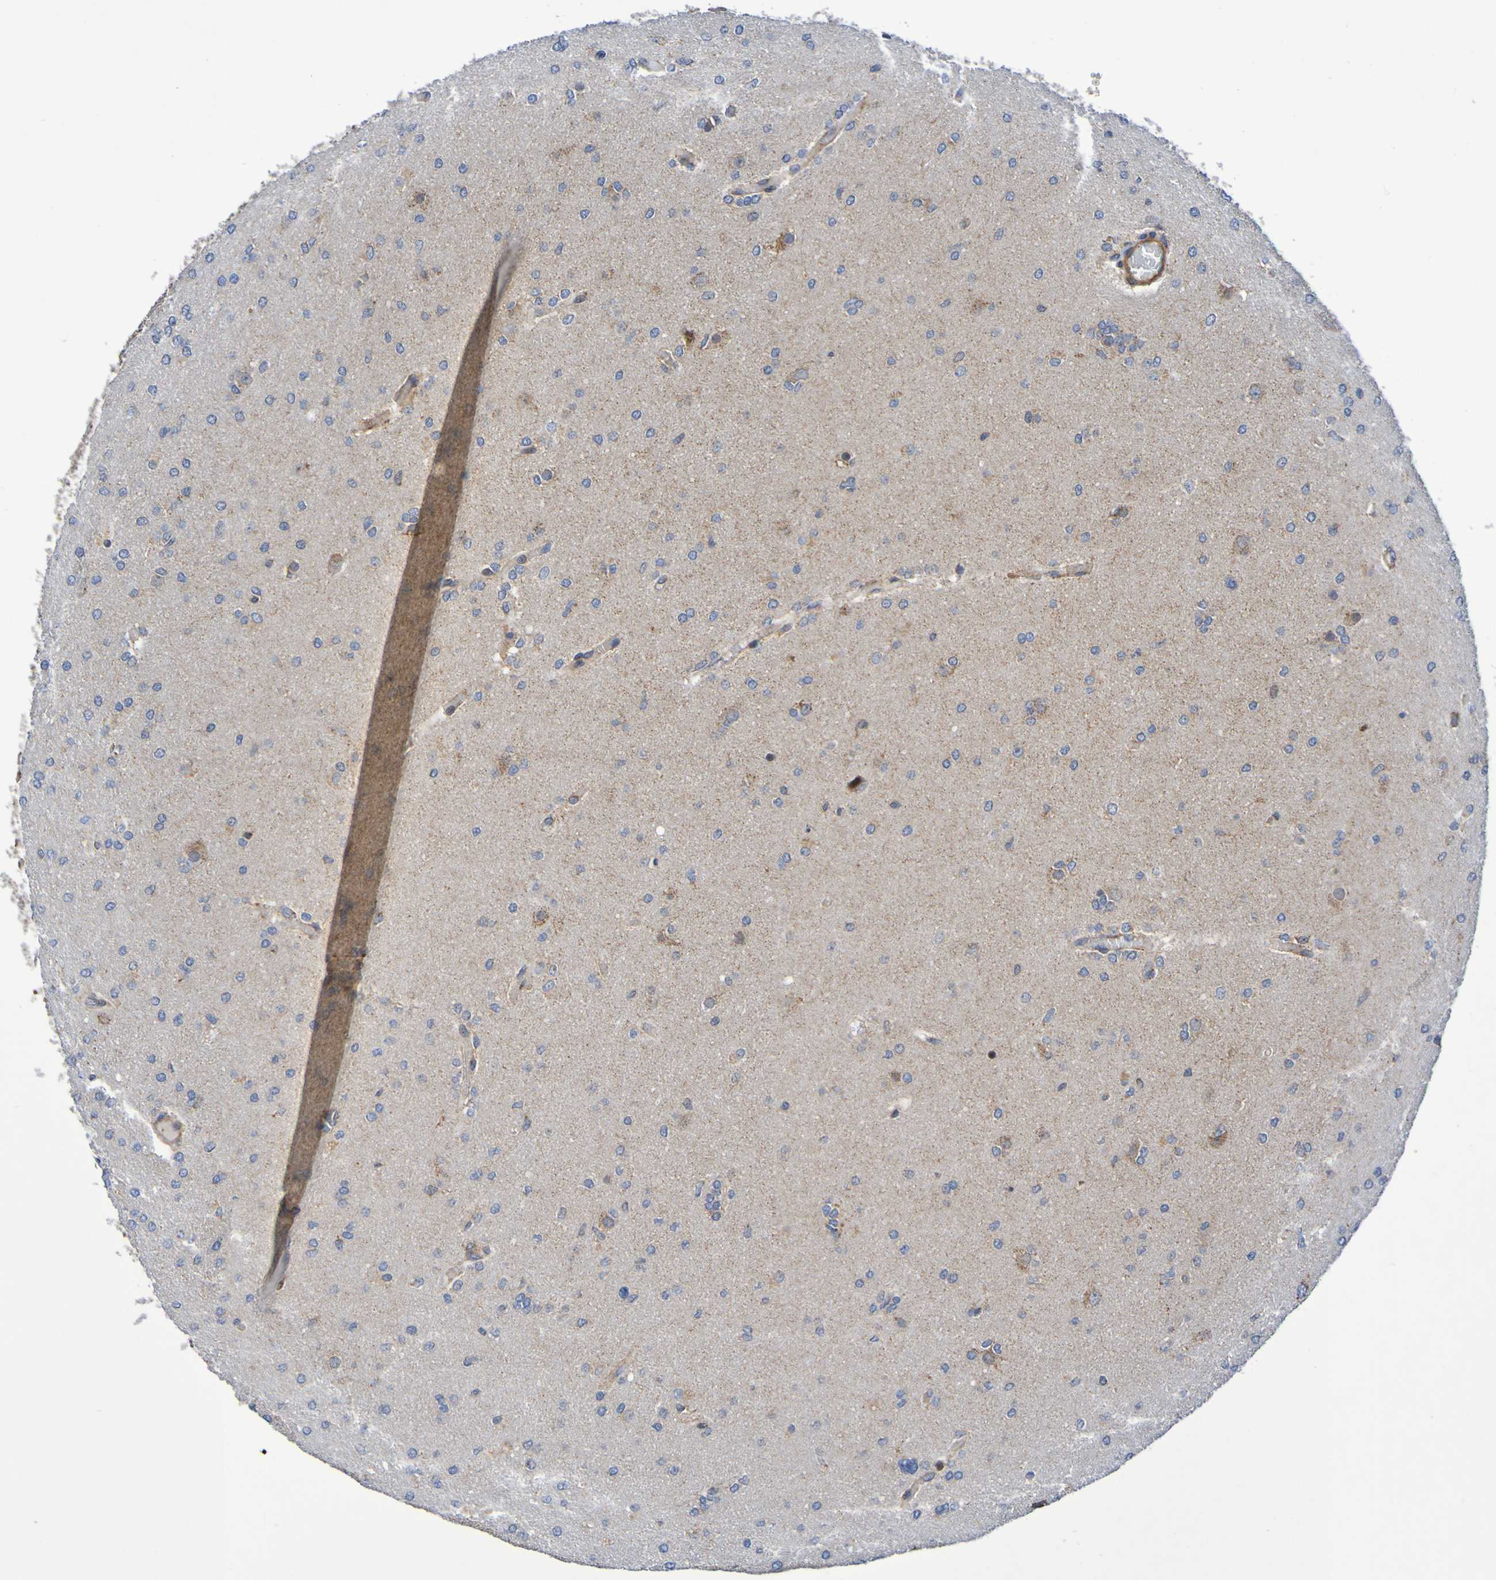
{"staining": {"intensity": "moderate", "quantity": "25%-75%", "location": "cytoplasmic/membranous"}, "tissue": "glioma", "cell_type": "Tumor cells", "image_type": "cancer", "snomed": [{"axis": "morphology", "description": "Glioma, malignant, High grade"}, {"axis": "topography", "description": "Cerebral cortex"}], "caption": "Glioma stained with a protein marker displays moderate staining in tumor cells.", "gene": "CCDC51", "patient": {"sex": "female", "age": 36}}